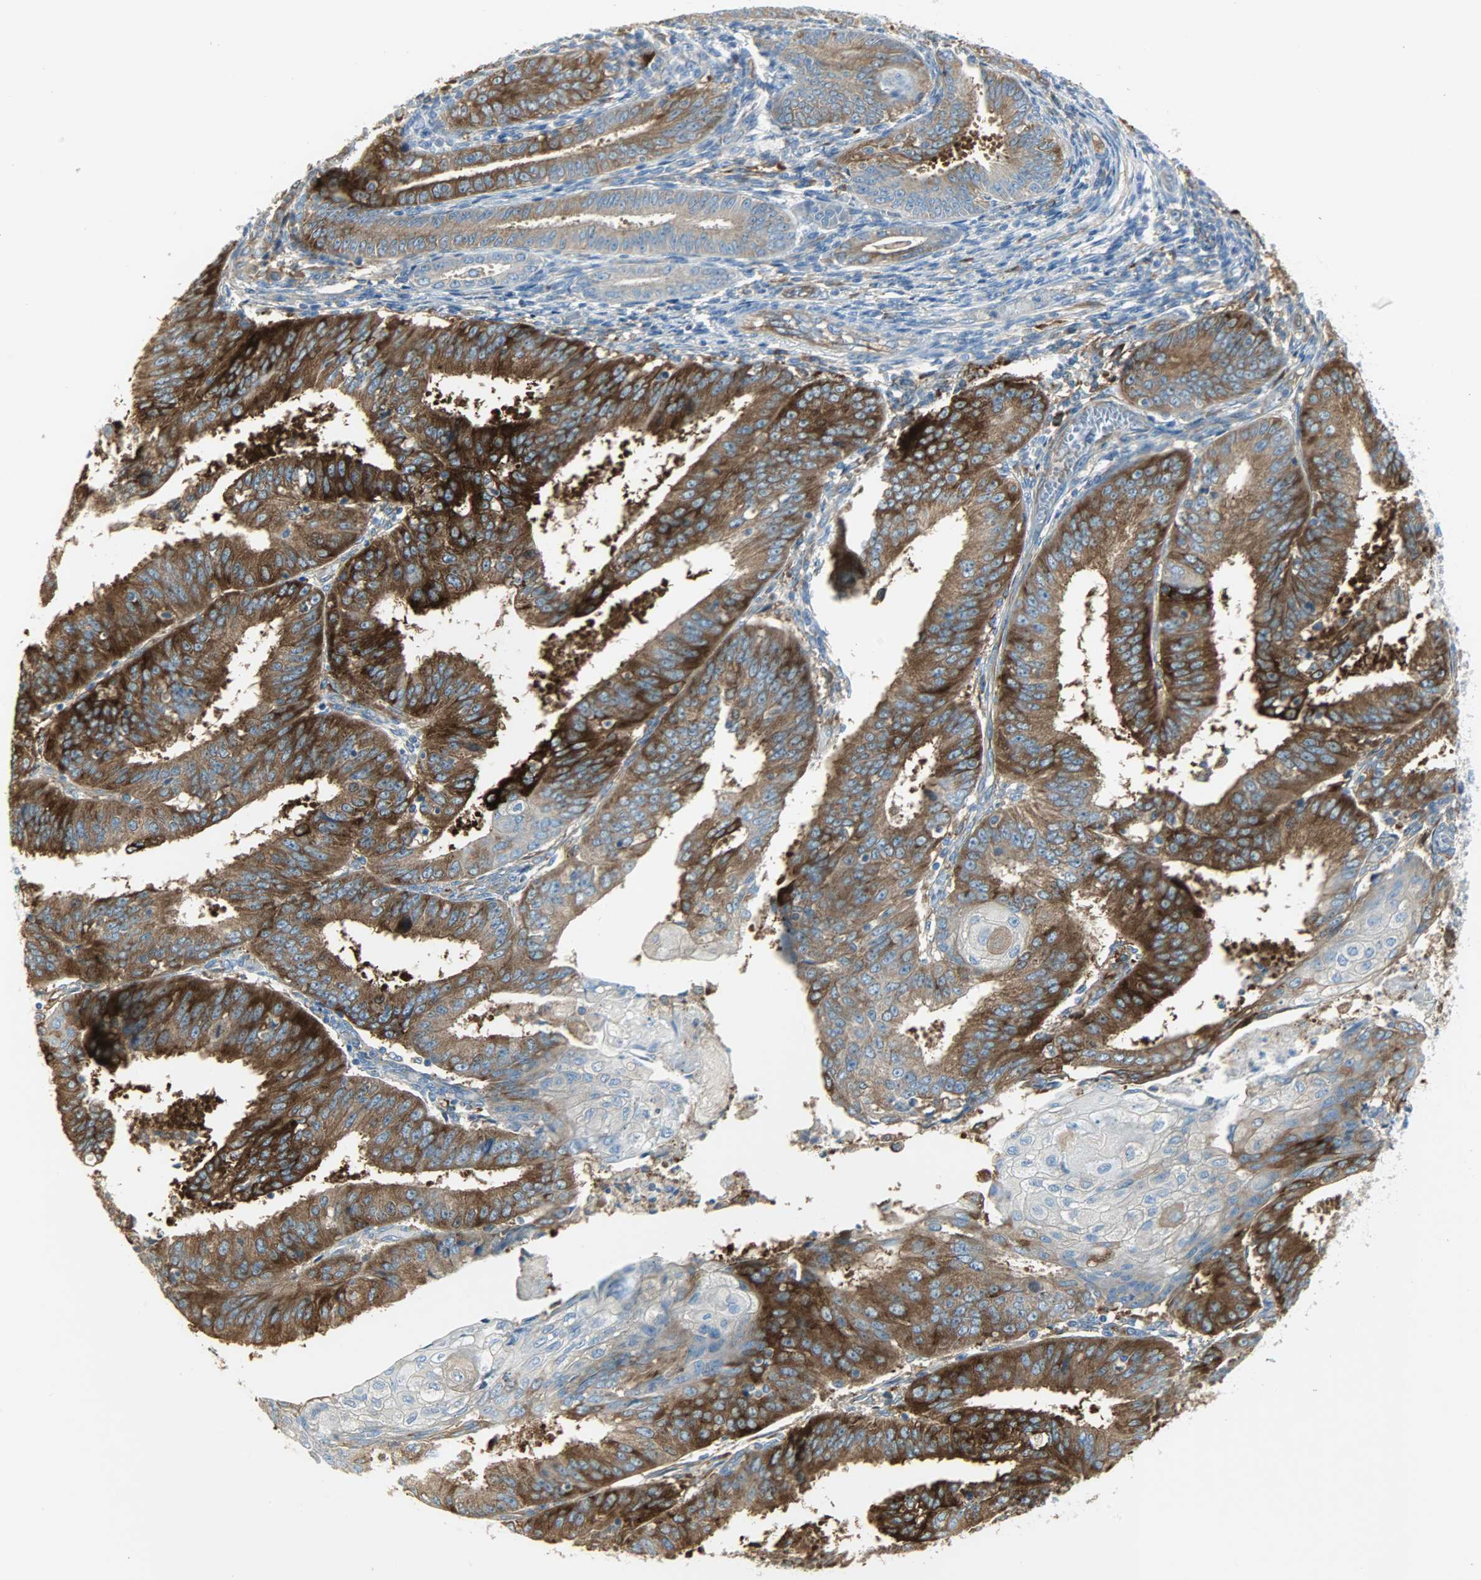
{"staining": {"intensity": "strong", "quantity": ">75%", "location": "cytoplasmic/membranous"}, "tissue": "endometrial cancer", "cell_type": "Tumor cells", "image_type": "cancer", "snomed": [{"axis": "morphology", "description": "Adenocarcinoma, NOS"}, {"axis": "topography", "description": "Endometrium"}], "caption": "High-power microscopy captured an immunohistochemistry photomicrograph of endometrial adenocarcinoma, revealing strong cytoplasmic/membranous staining in approximately >75% of tumor cells.", "gene": "WARS1", "patient": {"sex": "female", "age": 42}}